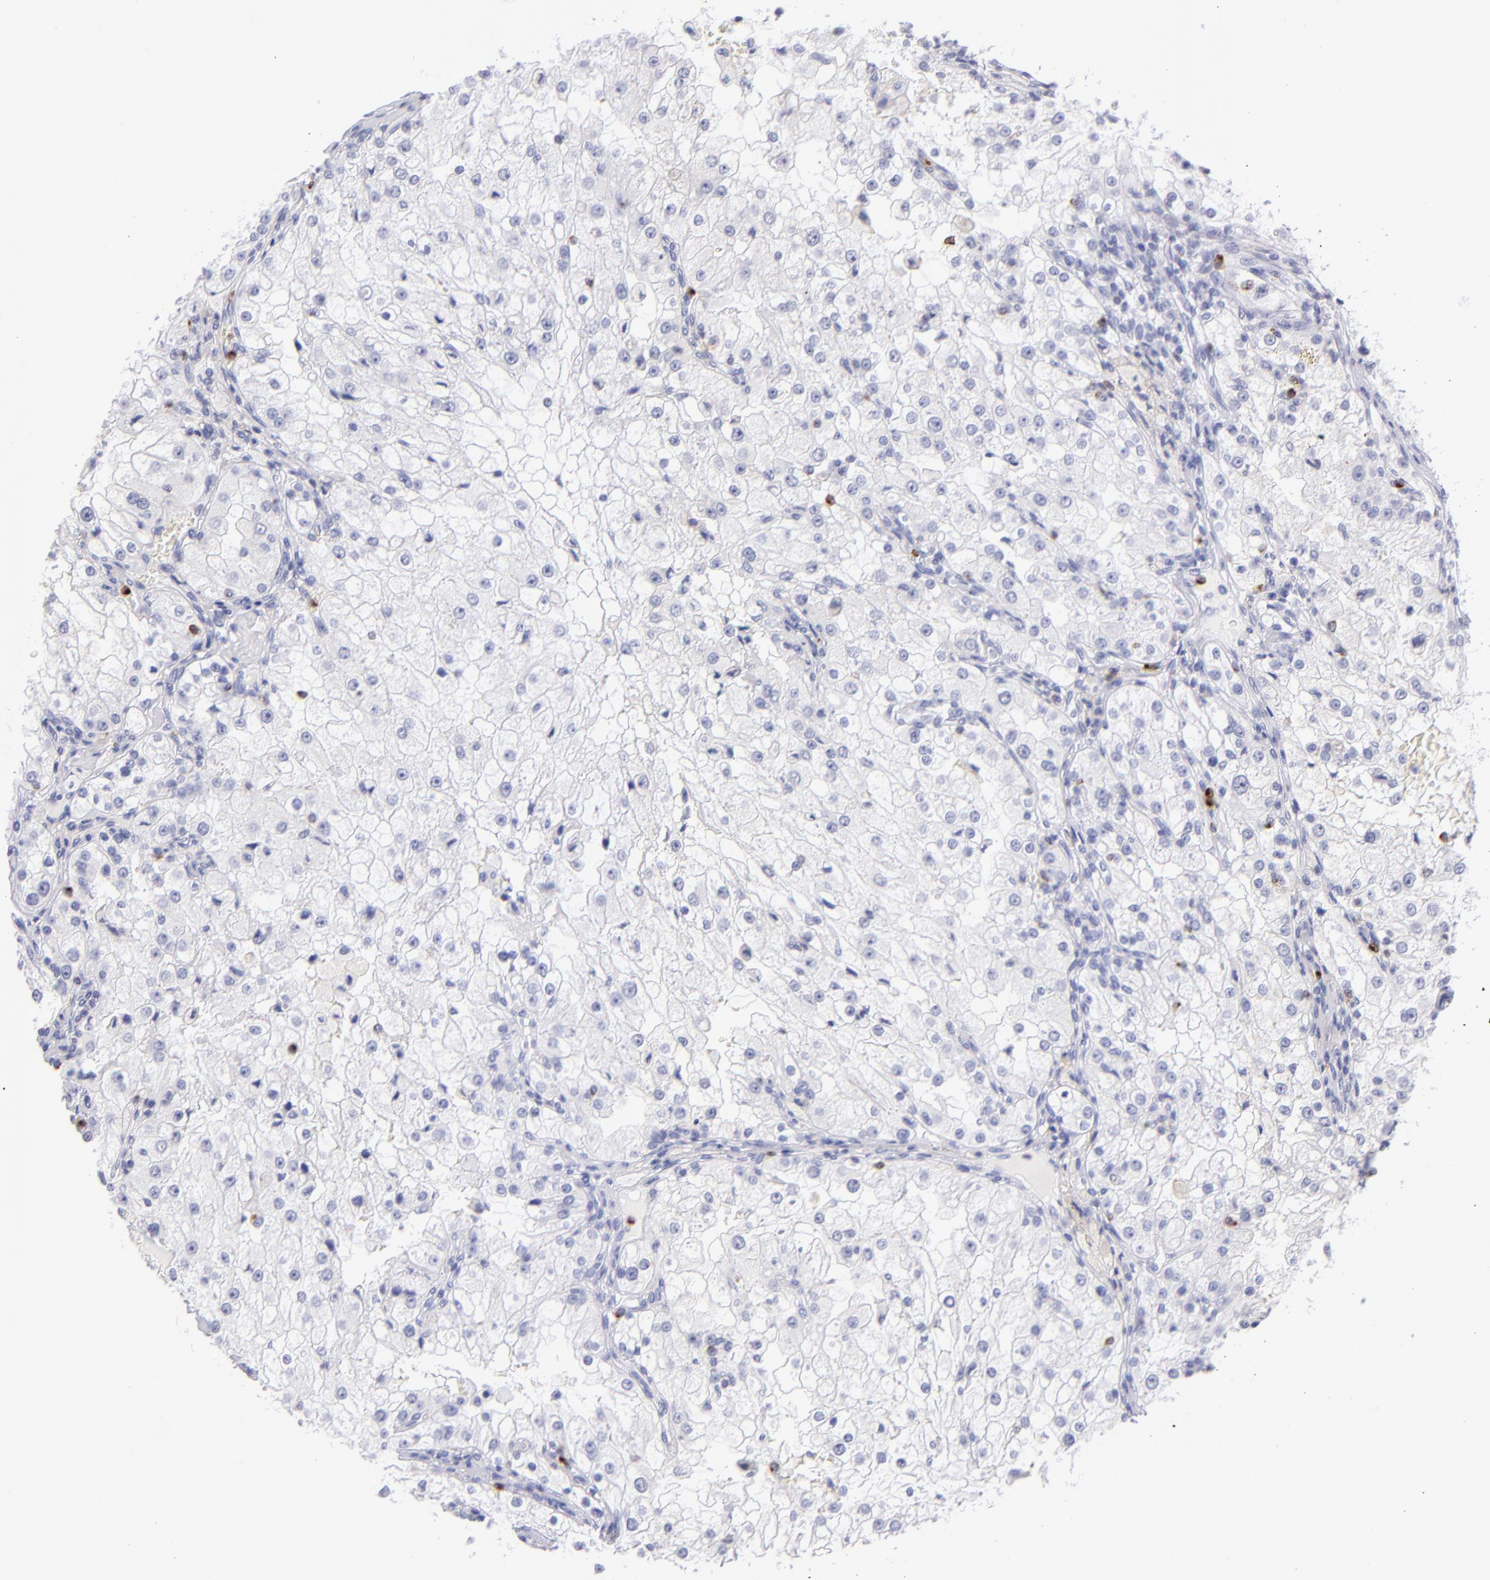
{"staining": {"intensity": "negative", "quantity": "none", "location": "none"}, "tissue": "renal cancer", "cell_type": "Tumor cells", "image_type": "cancer", "snomed": [{"axis": "morphology", "description": "Adenocarcinoma, NOS"}, {"axis": "topography", "description": "Kidney"}], "caption": "The micrograph shows no significant staining in tumor cells of renal adenocarcinoma.", "gene": "PRF1", "patient": {"sex": "female", "age": 74}}